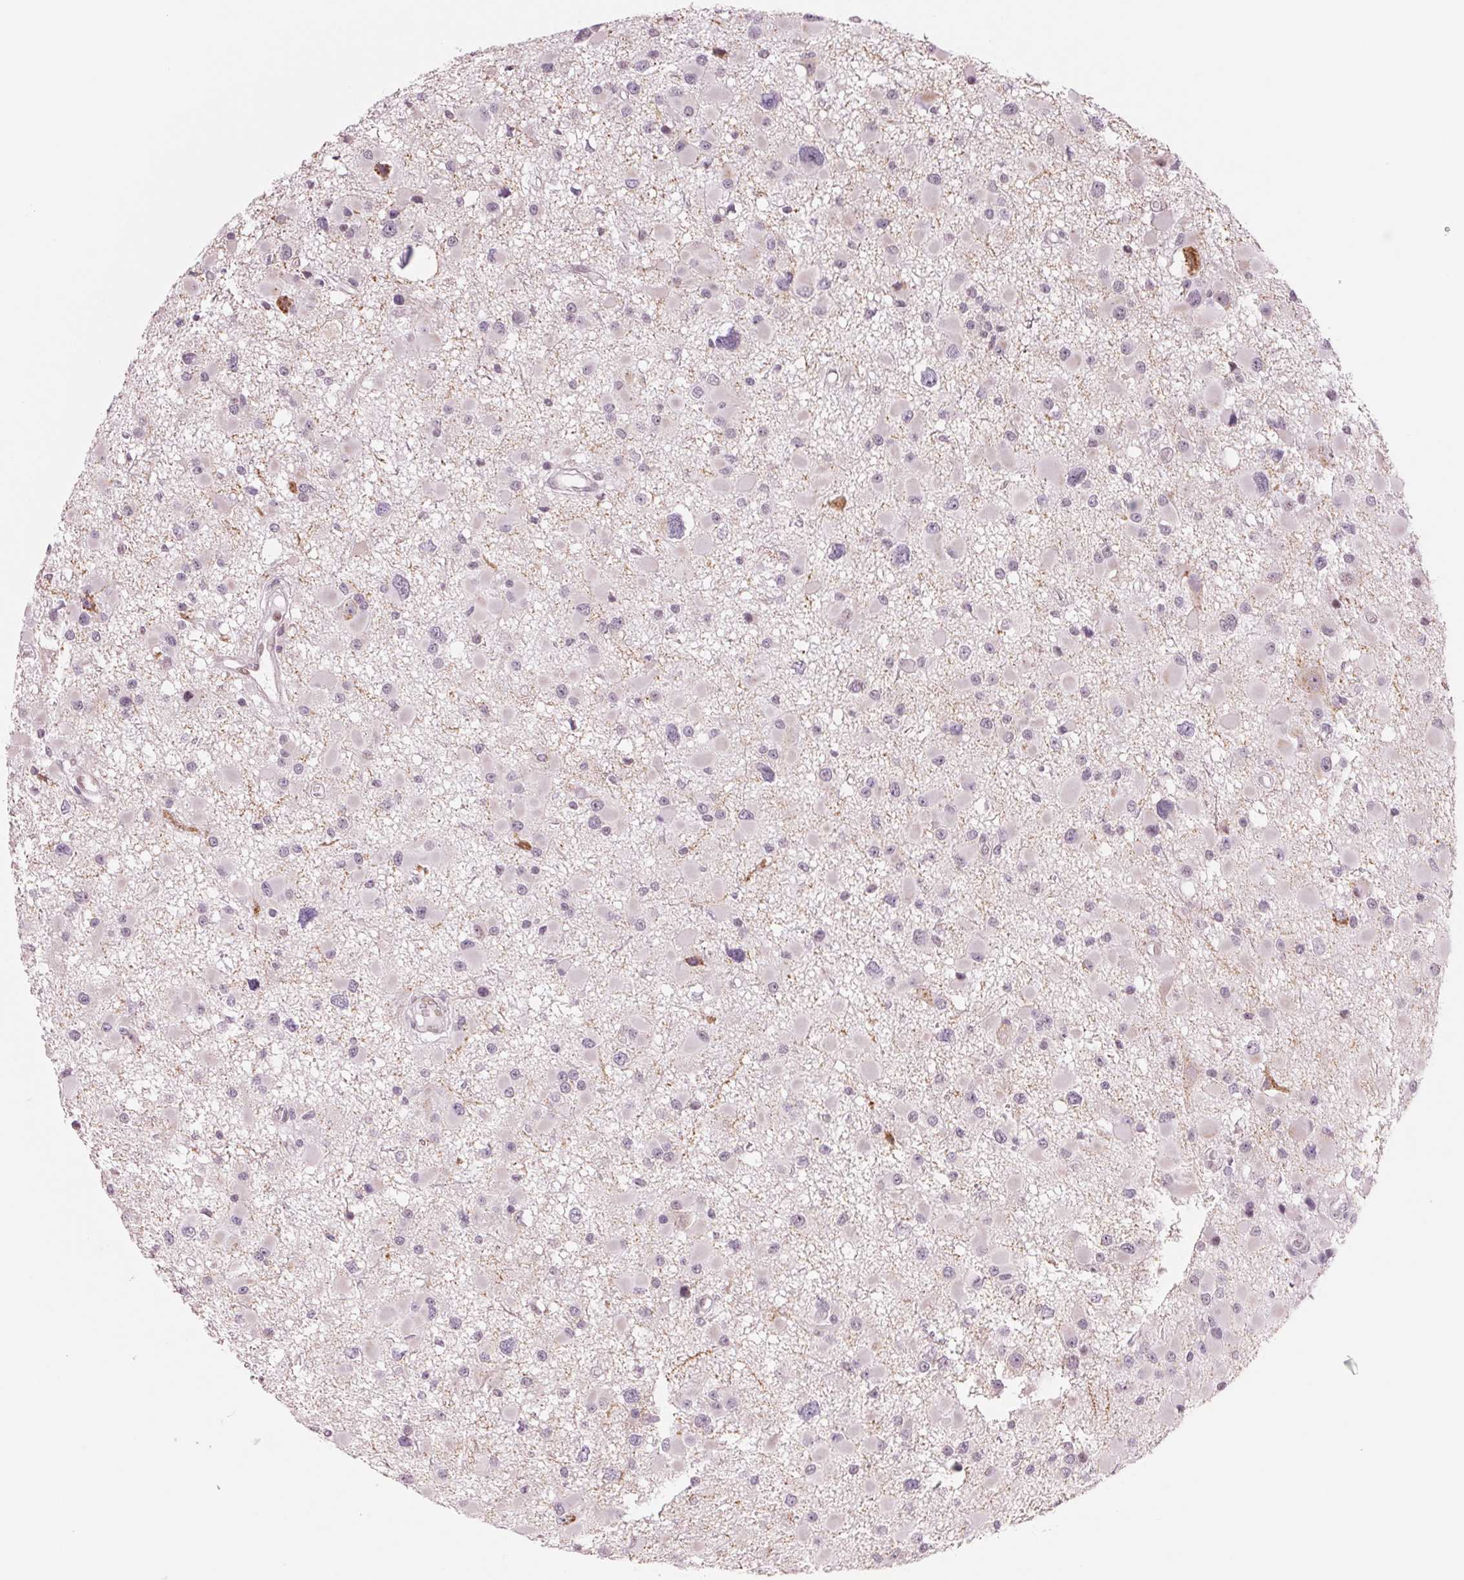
{"staining": {"intensity": "negative", "quantity": "none", "location": "none"}, "tissue": "glioma", "cell_type": "Tumor cells", "image_type": "cancer", "snomed": [{"axis": "morphology", "description": "Glioma, malignant, High grade"}, {"axis": "topography", "description": "Brain"}], "caption": "Malignant glioma (high-grade) was stained to show a protein in brown. There is no significant positivity in tumor cells.", "gene": "ARHGAP32", "patient": {"sex": "male", "age": 54}}